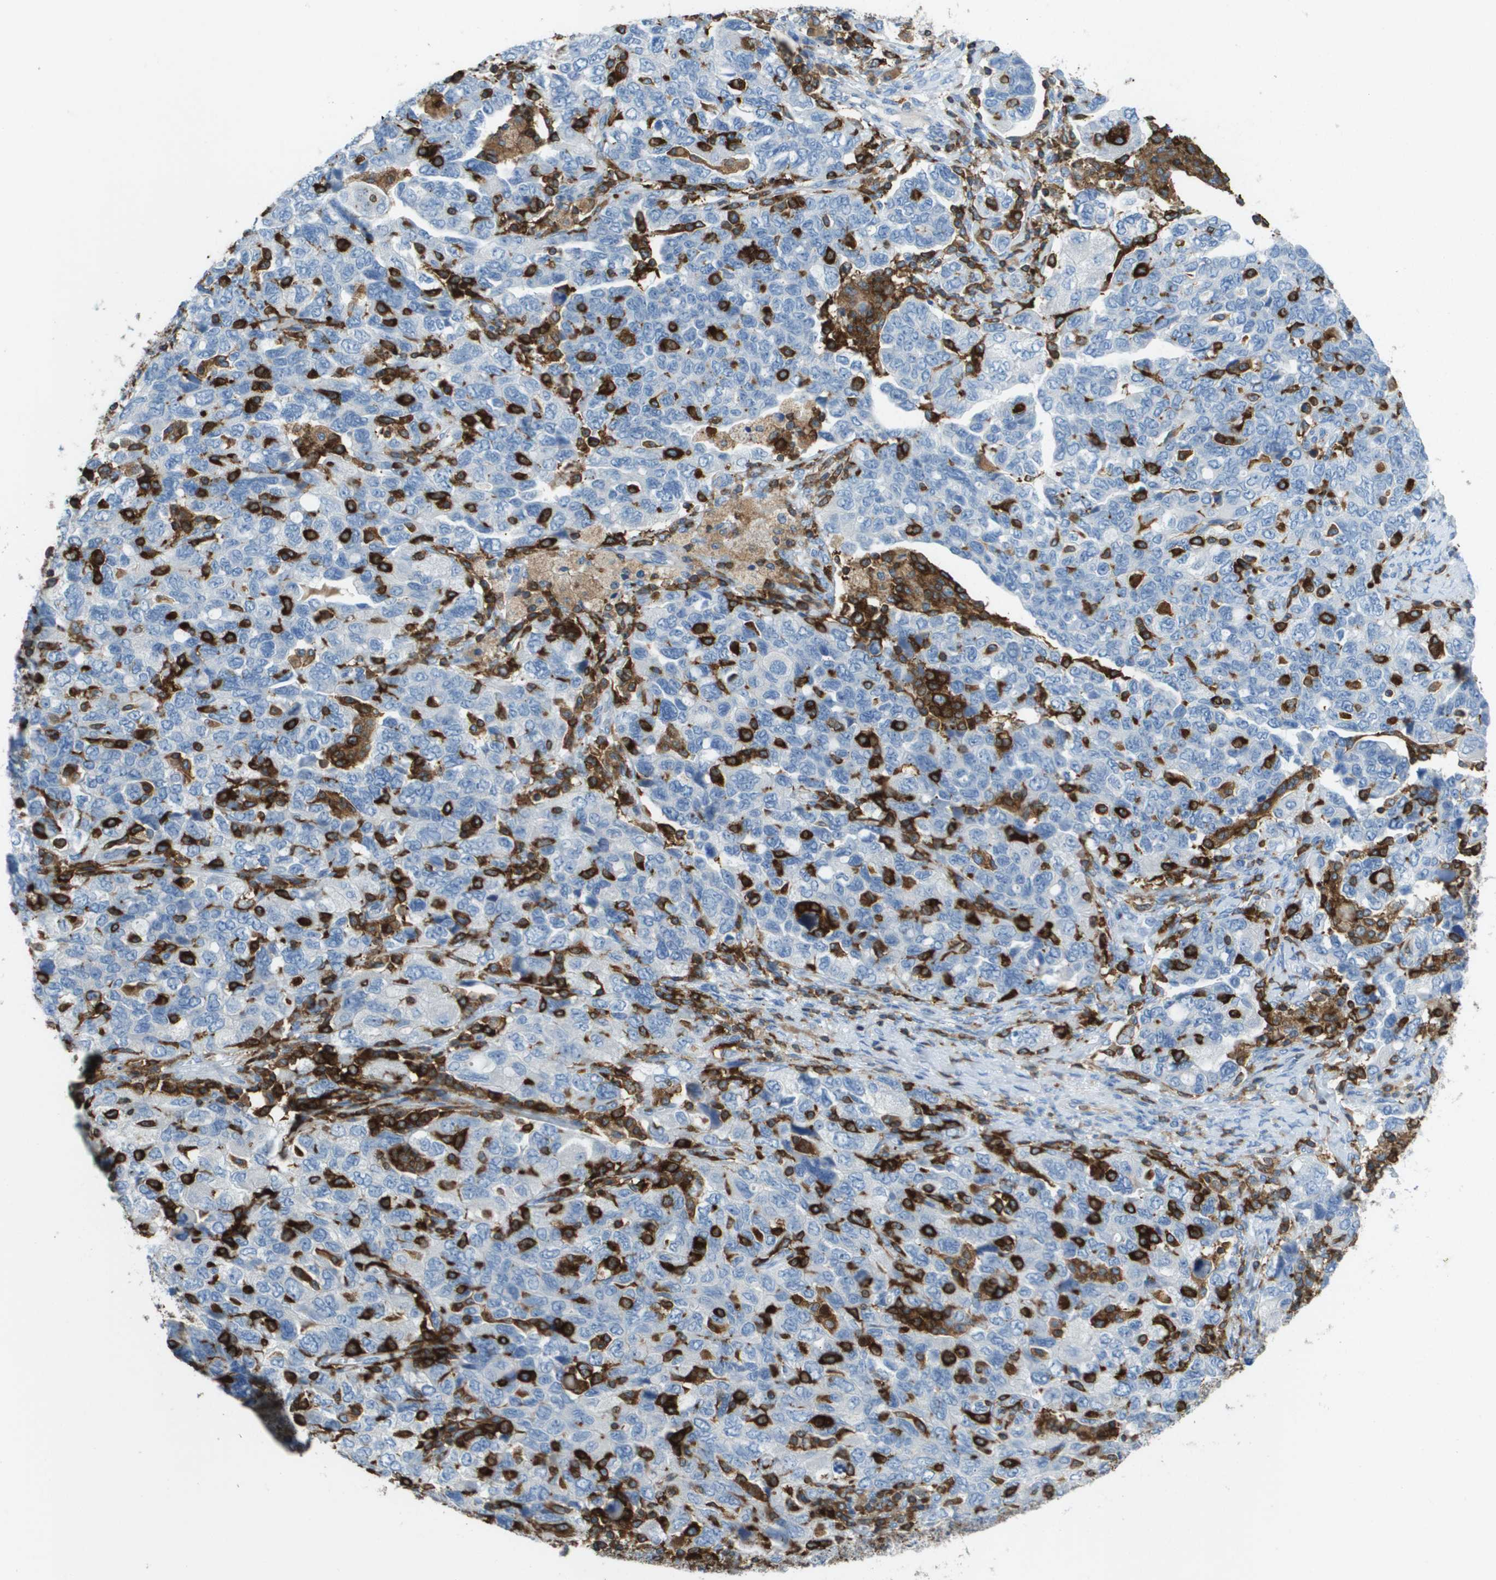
{"staining": {"intensity": "negative", "quantity": "none", "location": "none"}, "tissue": "ovarian cancer", "cell_type": "Tumor cells", "image_type": "cancer", "snomed": [{"axis": "morphology", "description": "Carcinoma, NOS"}, {"axis": "morphology", "description": "Cystadenocarcinoma, serous, NOS"}, {"axis": "topography", "description": "Ovary"}], "caption": "Protein analysis of carcinoma (ovarian) displays no significant expression in tumor cells.", "gene": "APBB1IP", "patient": {"sex": "female", "age": 69}}